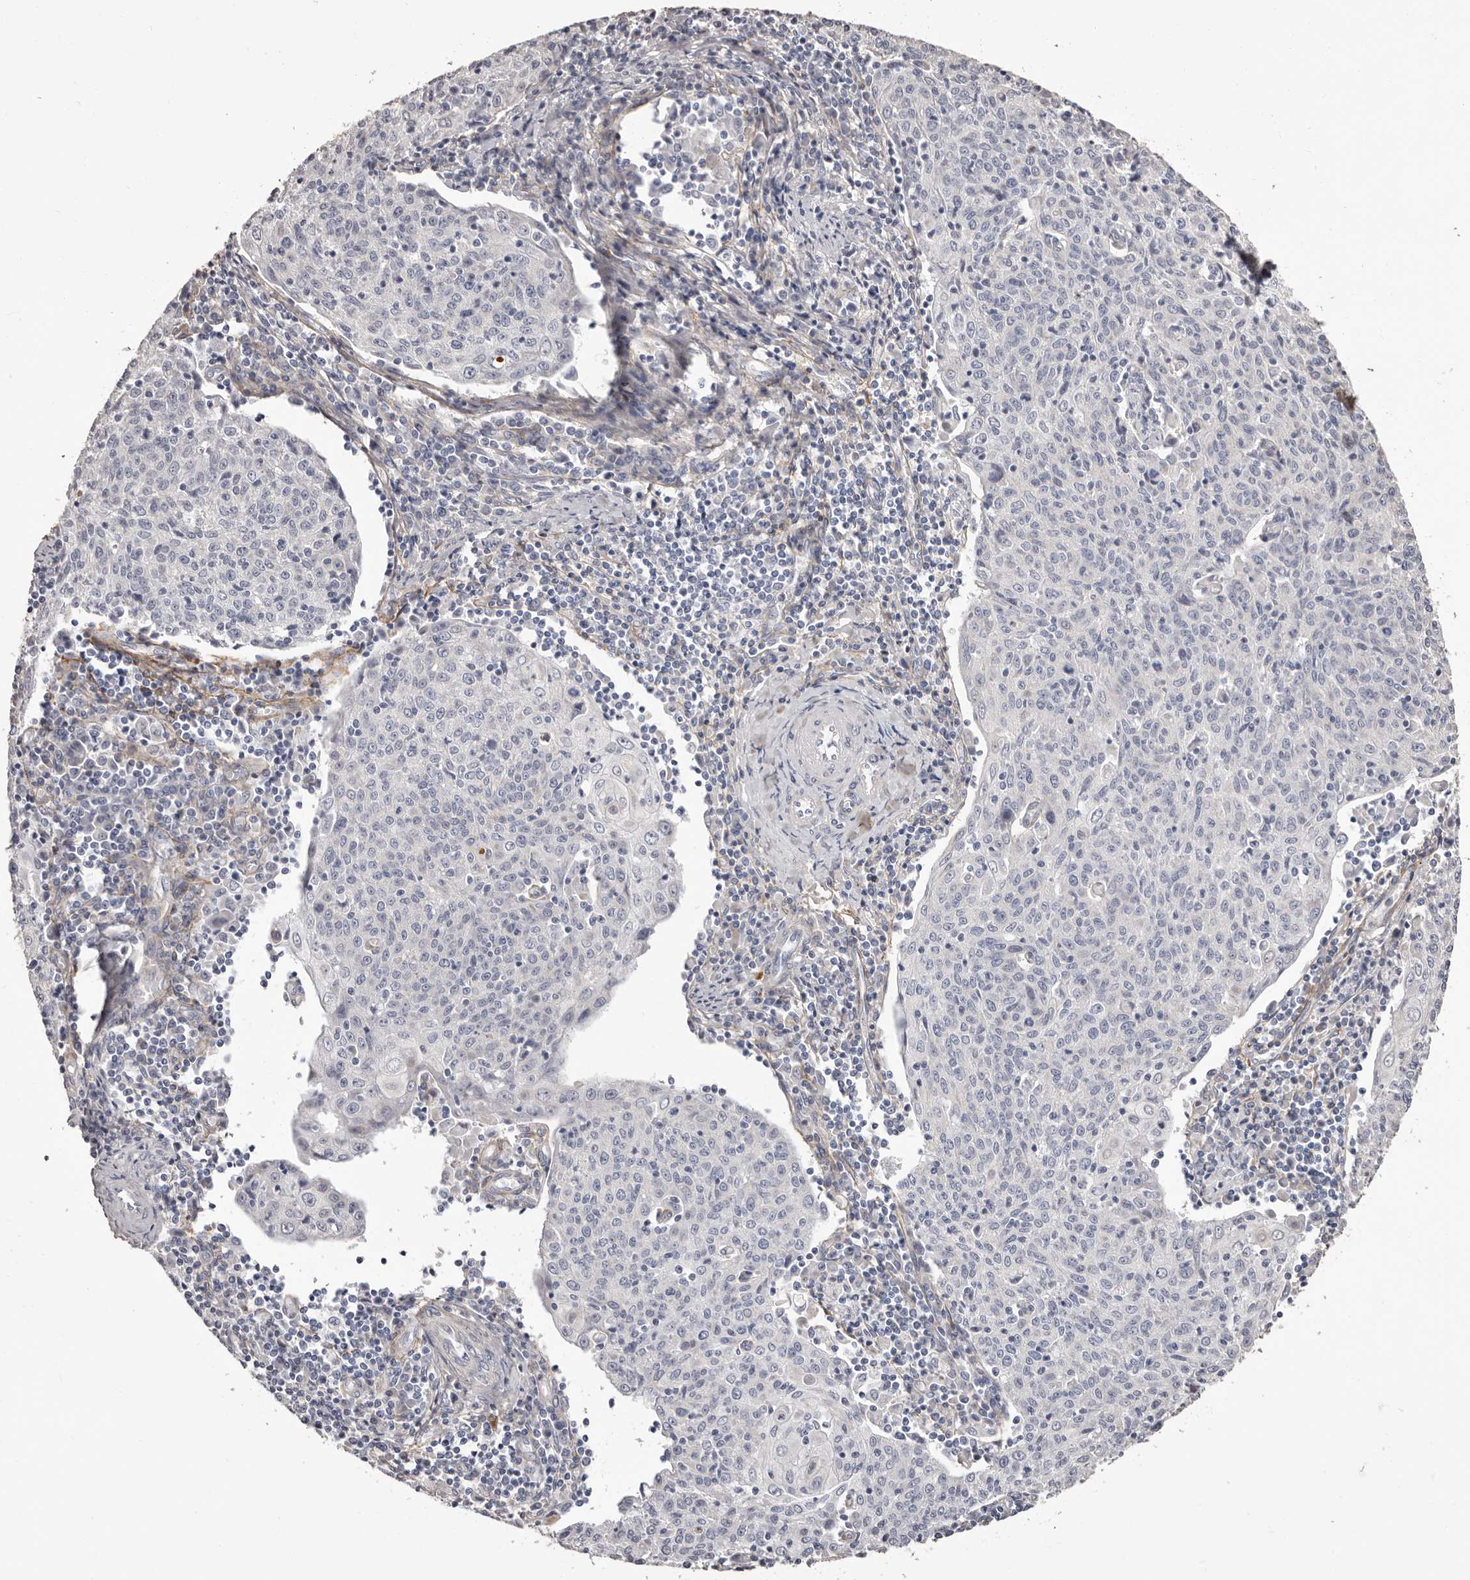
{"staining": {"intensity": "negative", "quantity": "none", "location": "none"}, "tissue": "cervical cancer", "cell_type": "Tumor cells", "image_type": "cancer", "snomed": [{"axis": "morphology", "description": "Squamous cell carcinoma, NOS"}, {"axis": "topography", "description": "Cervix"}], "caption": "Cervical cancer (squamous cell carcinoma) was stained to show a protein in brown. There is no significant expression in tumor cells.", "gene": "COL6A1", "patient": {"sex": "female", "age": 48}}